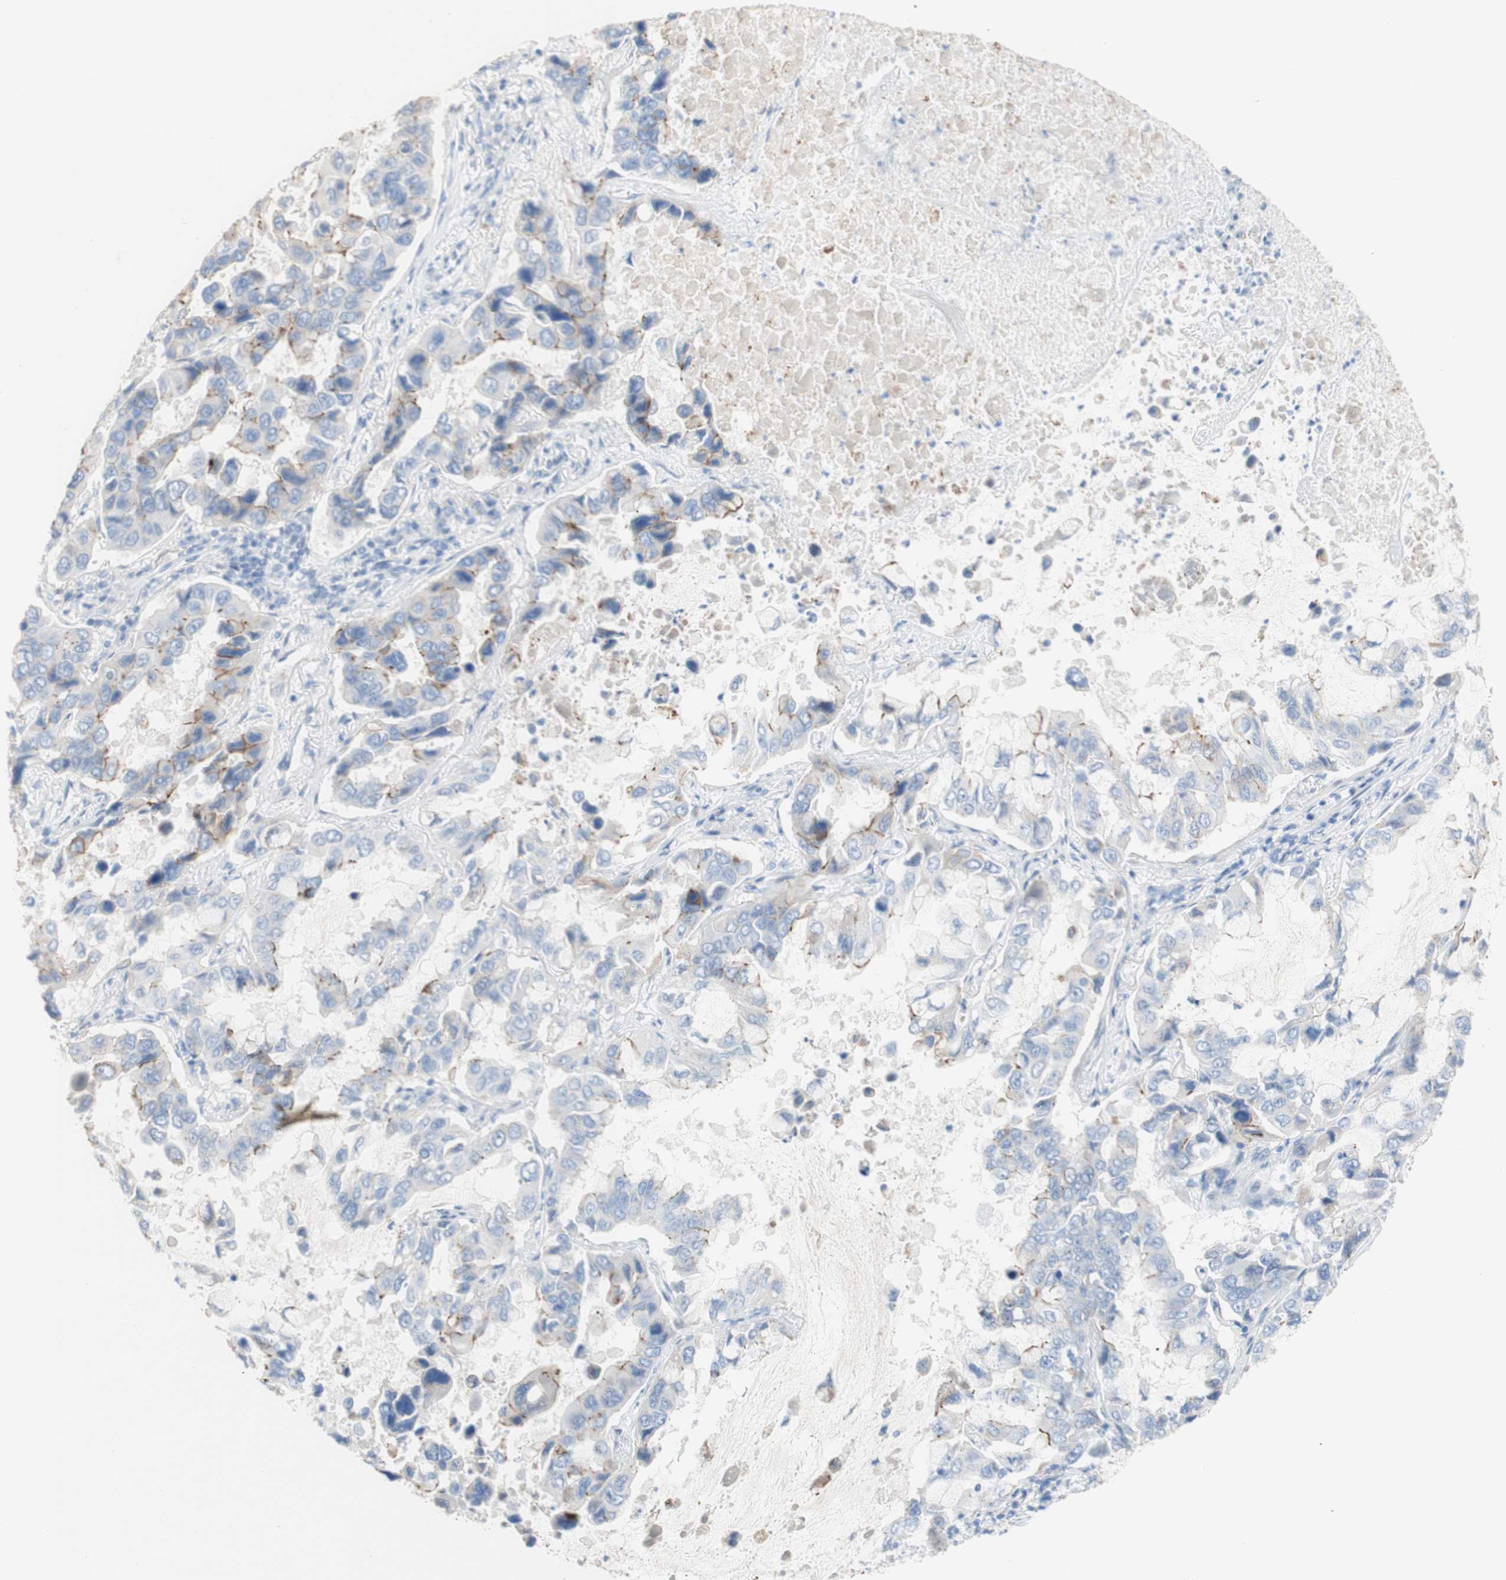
{"staining": {"intensity": "moderate", "quantity": "<25%", "location": "cytoplasmic/membranous"}, "tissue": "lung cancer", "cell_type": "Tumor cells", "image_type": "cancer", "snomed": [{"axis": "morphology", "description": "Adenocarcinoma, NOS"}, {"axis": "topography", "description": "Lung"}], "caption": "The photomicrograph demonstrates immunohistochemical staining of lung adenocarcinoma. There is moderate cytoplasmic/membranous expression is appreciated in approximately <25% of tumor cells.", "gene": "DSC2", "patient": {"sex": "male", "age": 64}}